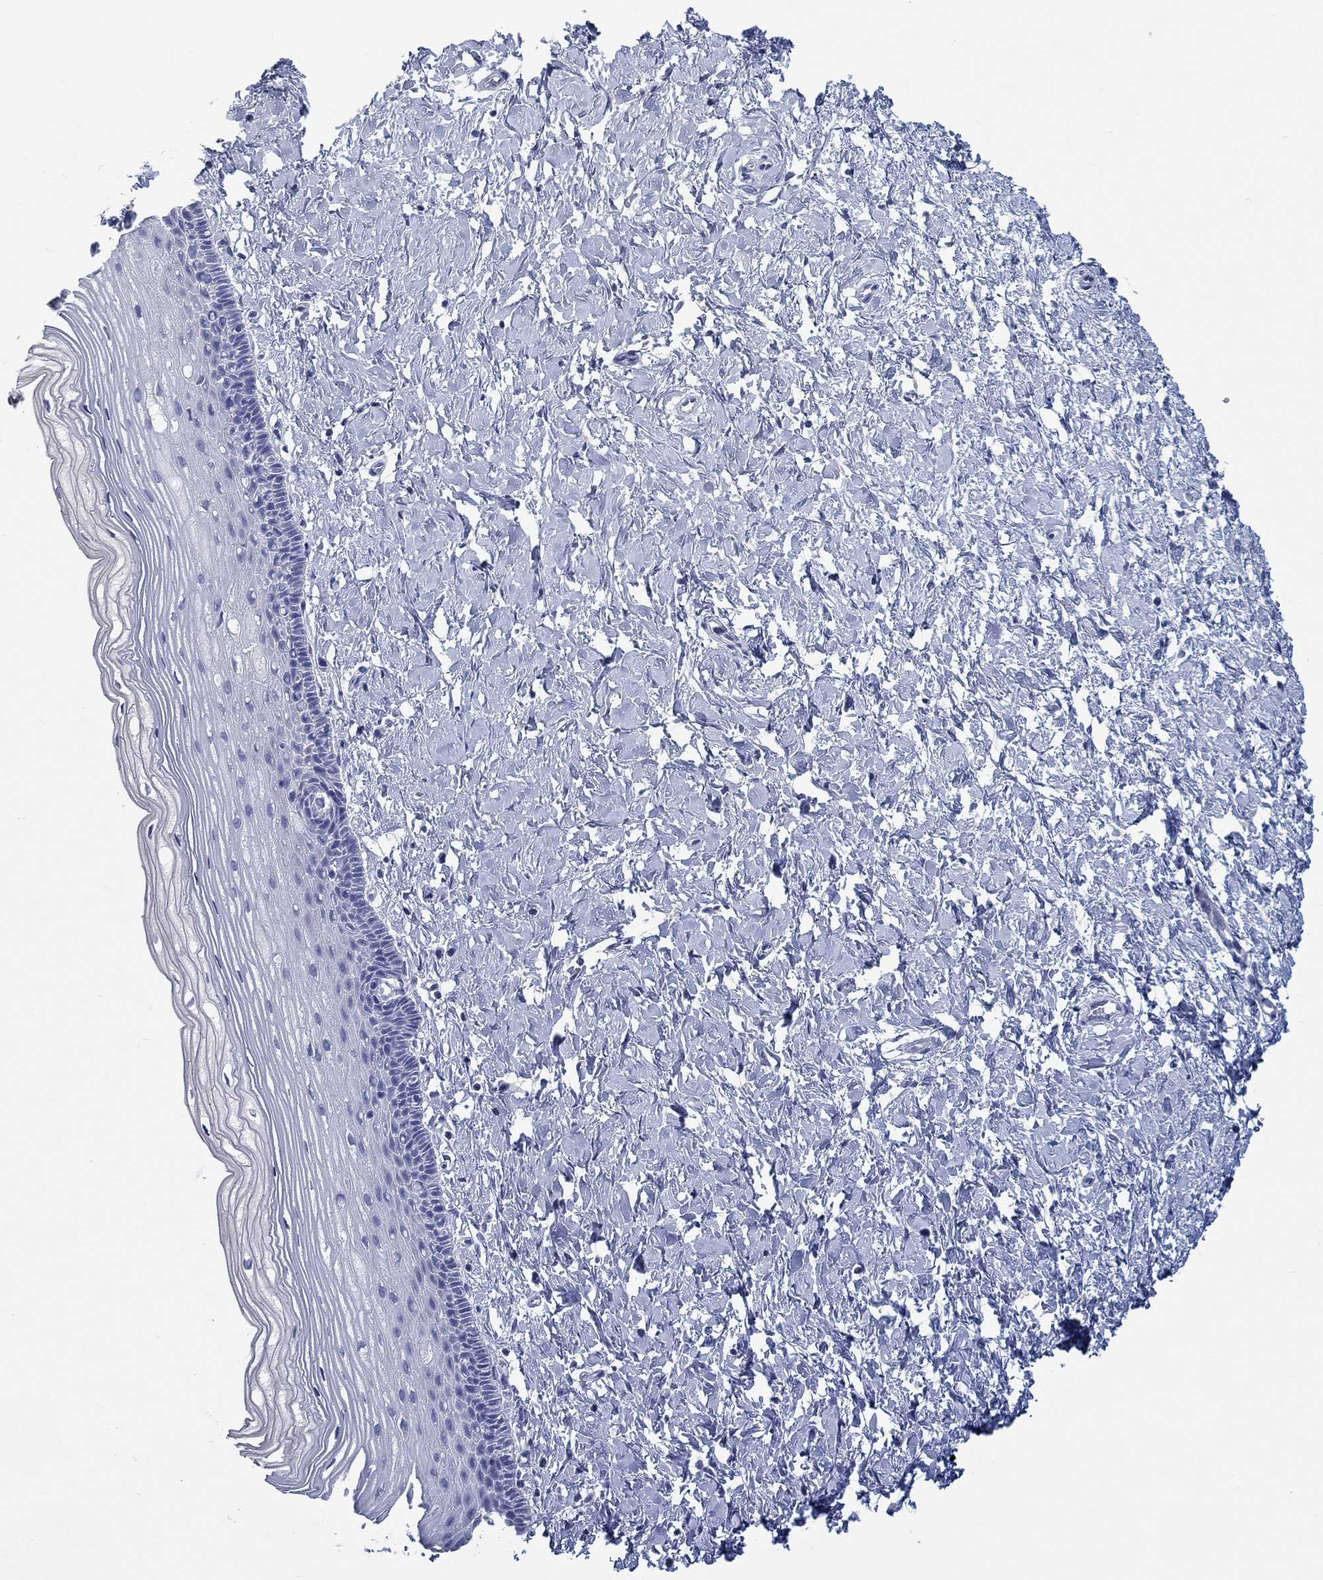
{"staining": {"intensity": "negative", "quantity": "none", "location": "none"}, "tissue": "cervix", "cell_type": "Glandular cells", "image_type": "normal", "snomed": [{"axis": "morphology", "description": "Normal tissue, NOS"}, {"axis": "topography", "description": "Cervix"}], "caption": "Immunohistochemistry micrograph of unremarkable human cervix stained for a protein (brown), which exhibits no staining in glandular cells.", "gene": "TOMM20L", "patient": {"sex": "female", "age": 37}}